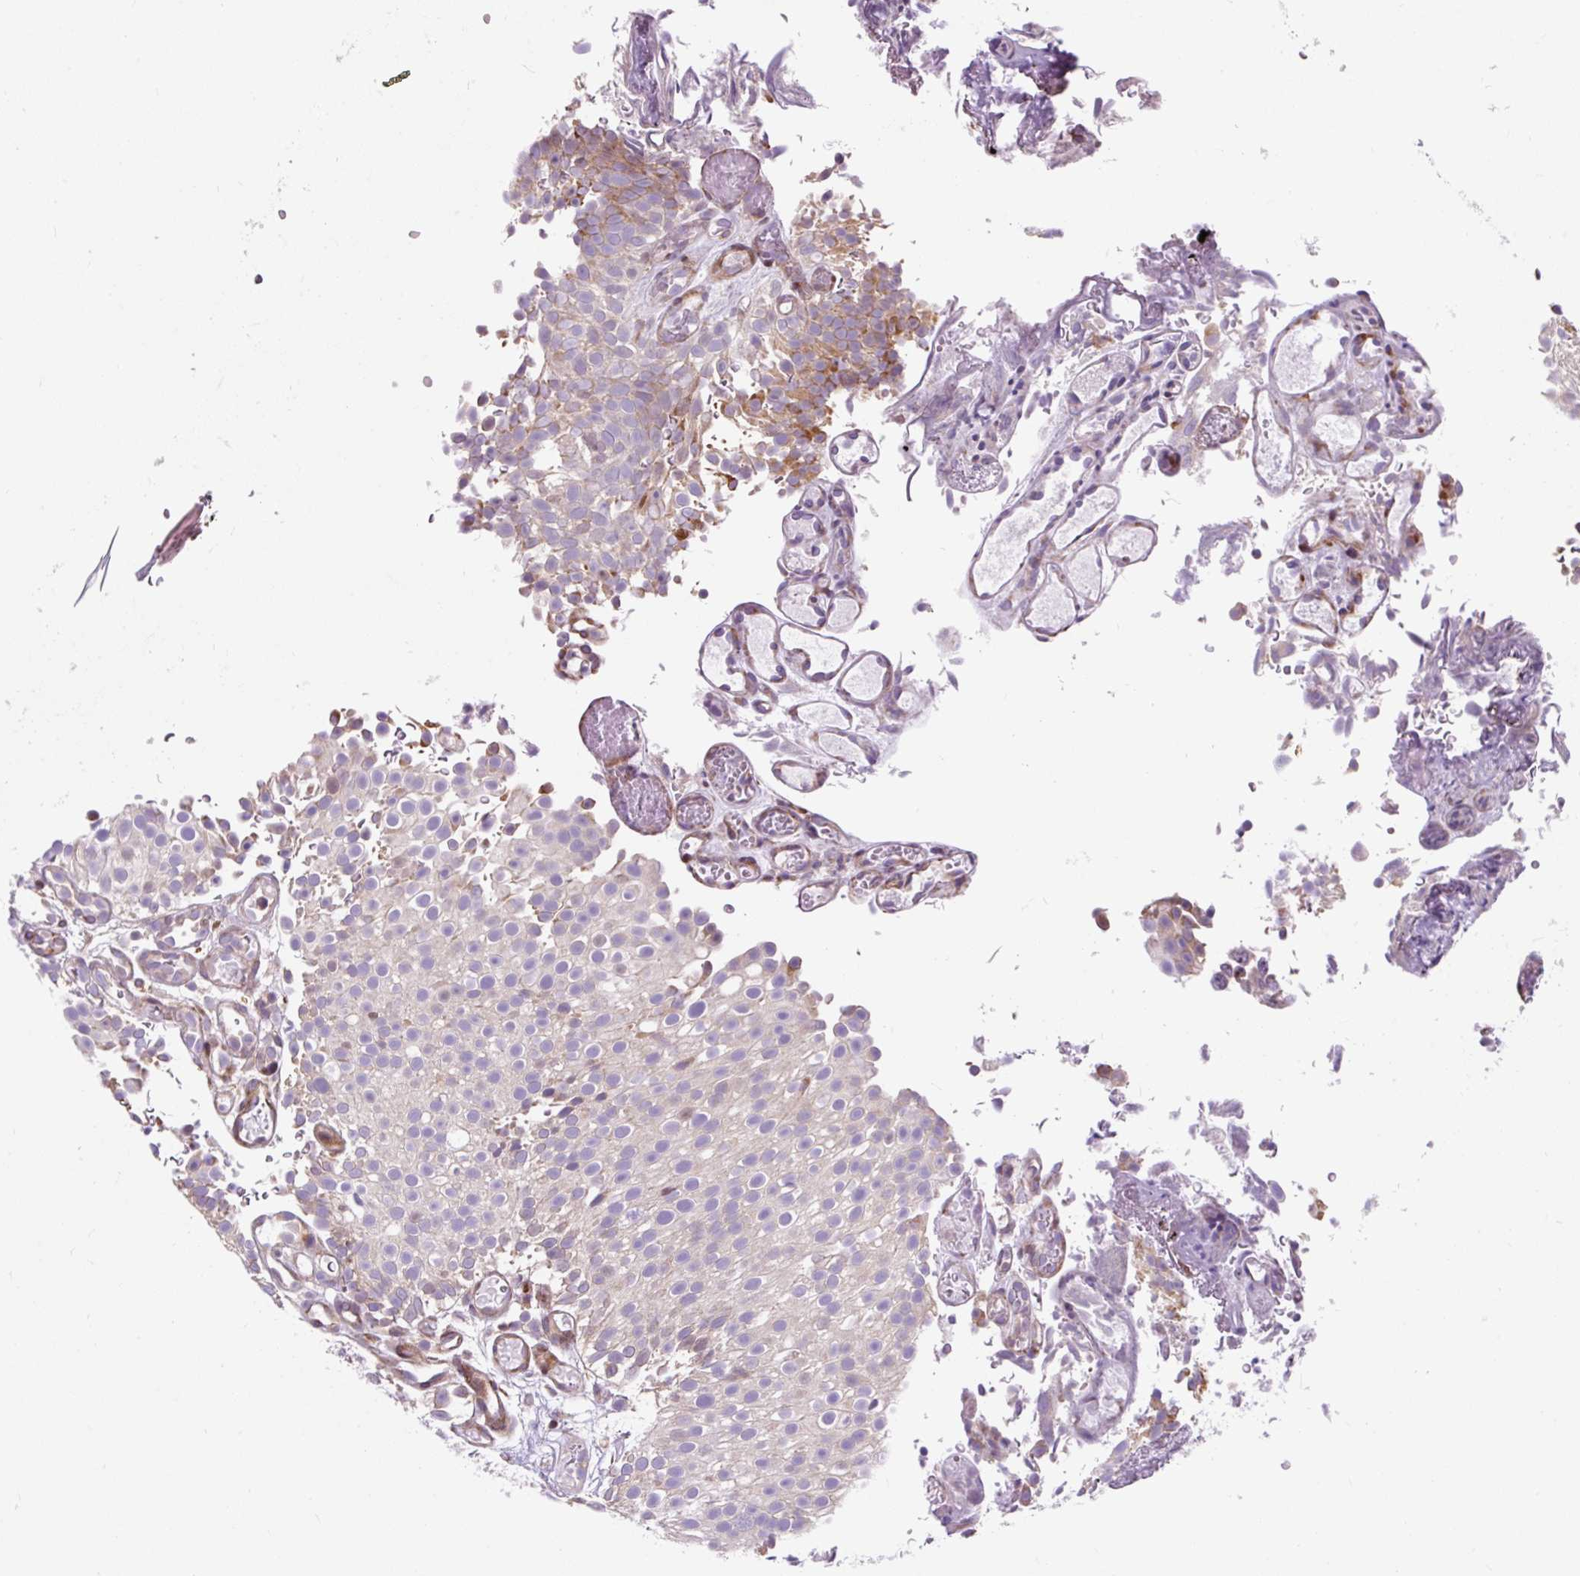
{"staining": {"intensity": "moderate", "quantity": "<25%", "location": "cytoplasmic/membranous"}, "tissue": "urothelial cancer", "cell_type": "Tumor cells", "image_type": "cancer", "snomed": [{"axis": "morphology", "description": "Urothelial carcinoma, Low grade"}, {"axis": "topography", "description": "Urinary bladder"}], "caption": "Immunohistochemical staining of human urothelial cancer shows moderate cytoplasmic/membranous protein staining in about <25% of tumor cells. (DAB (3,3'-diaminobenzidine) = brown stain, brightfield microscopy at high magnification).", "gene": "CISD3", "patient": {"sex": "male", "age": 78}}